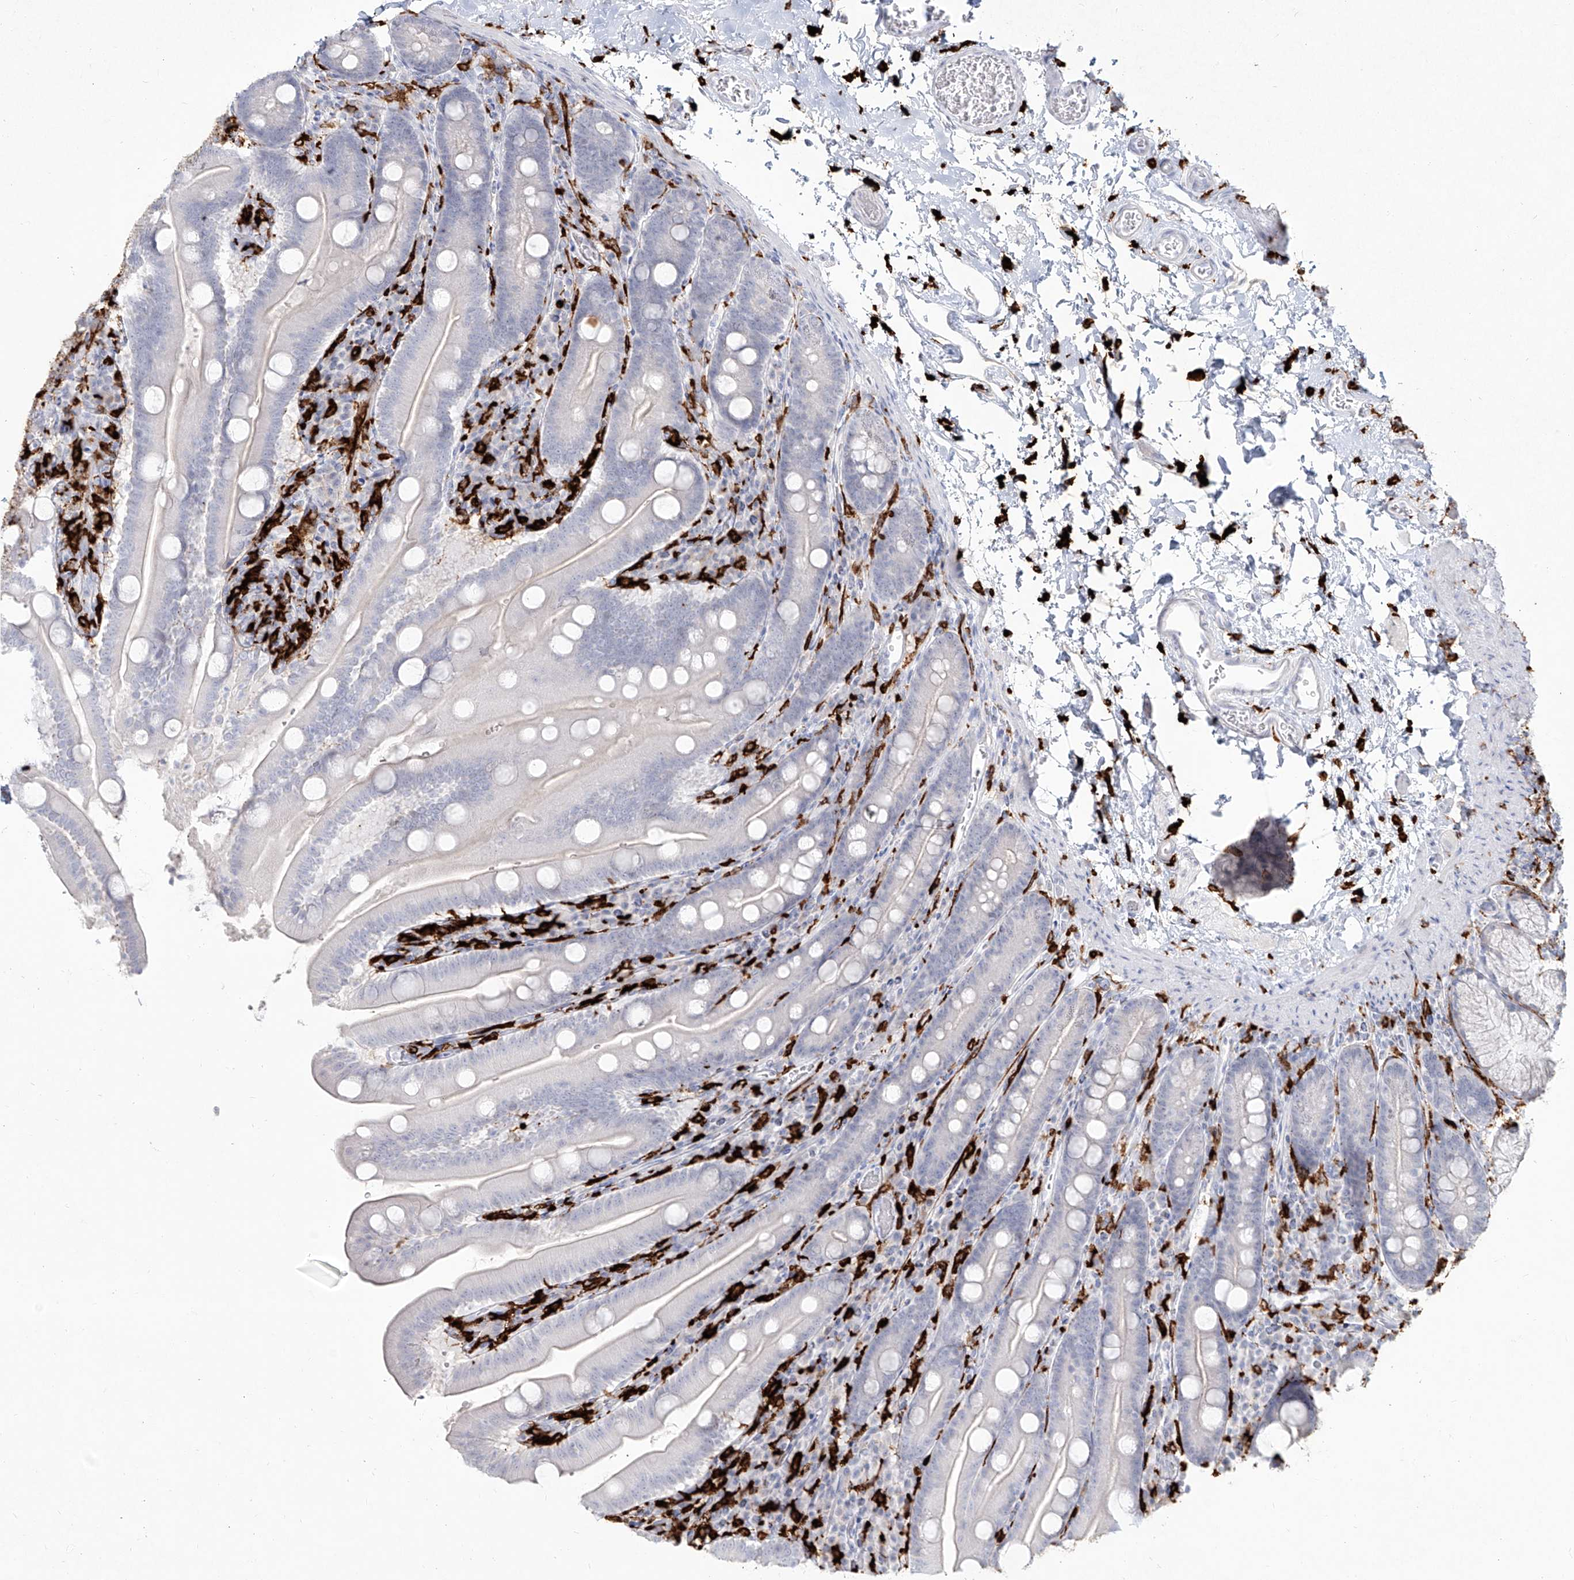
{"staining": {"intensity": "negative", "quantity": "none", "location": "none"}, "tissue": "duodenum", "cell_type": "Glandular cells", "image_type": "normal", "snomed": [{"axis": "morphology", "description": "Normal tissue, NOS"}, {"axis": "topography", "description": "Duodenum"}], "caption": "Duodenum was stained to show a protein in brown. There is no significant positivity in glandular cells. (DAB (3,3'-diaminobenzidine) immunohistochemistry (IHC) visualized using brightfield microscopy, high magnification).", "gene": "CD209", "patient": {"sex": "male", "age": 35}}